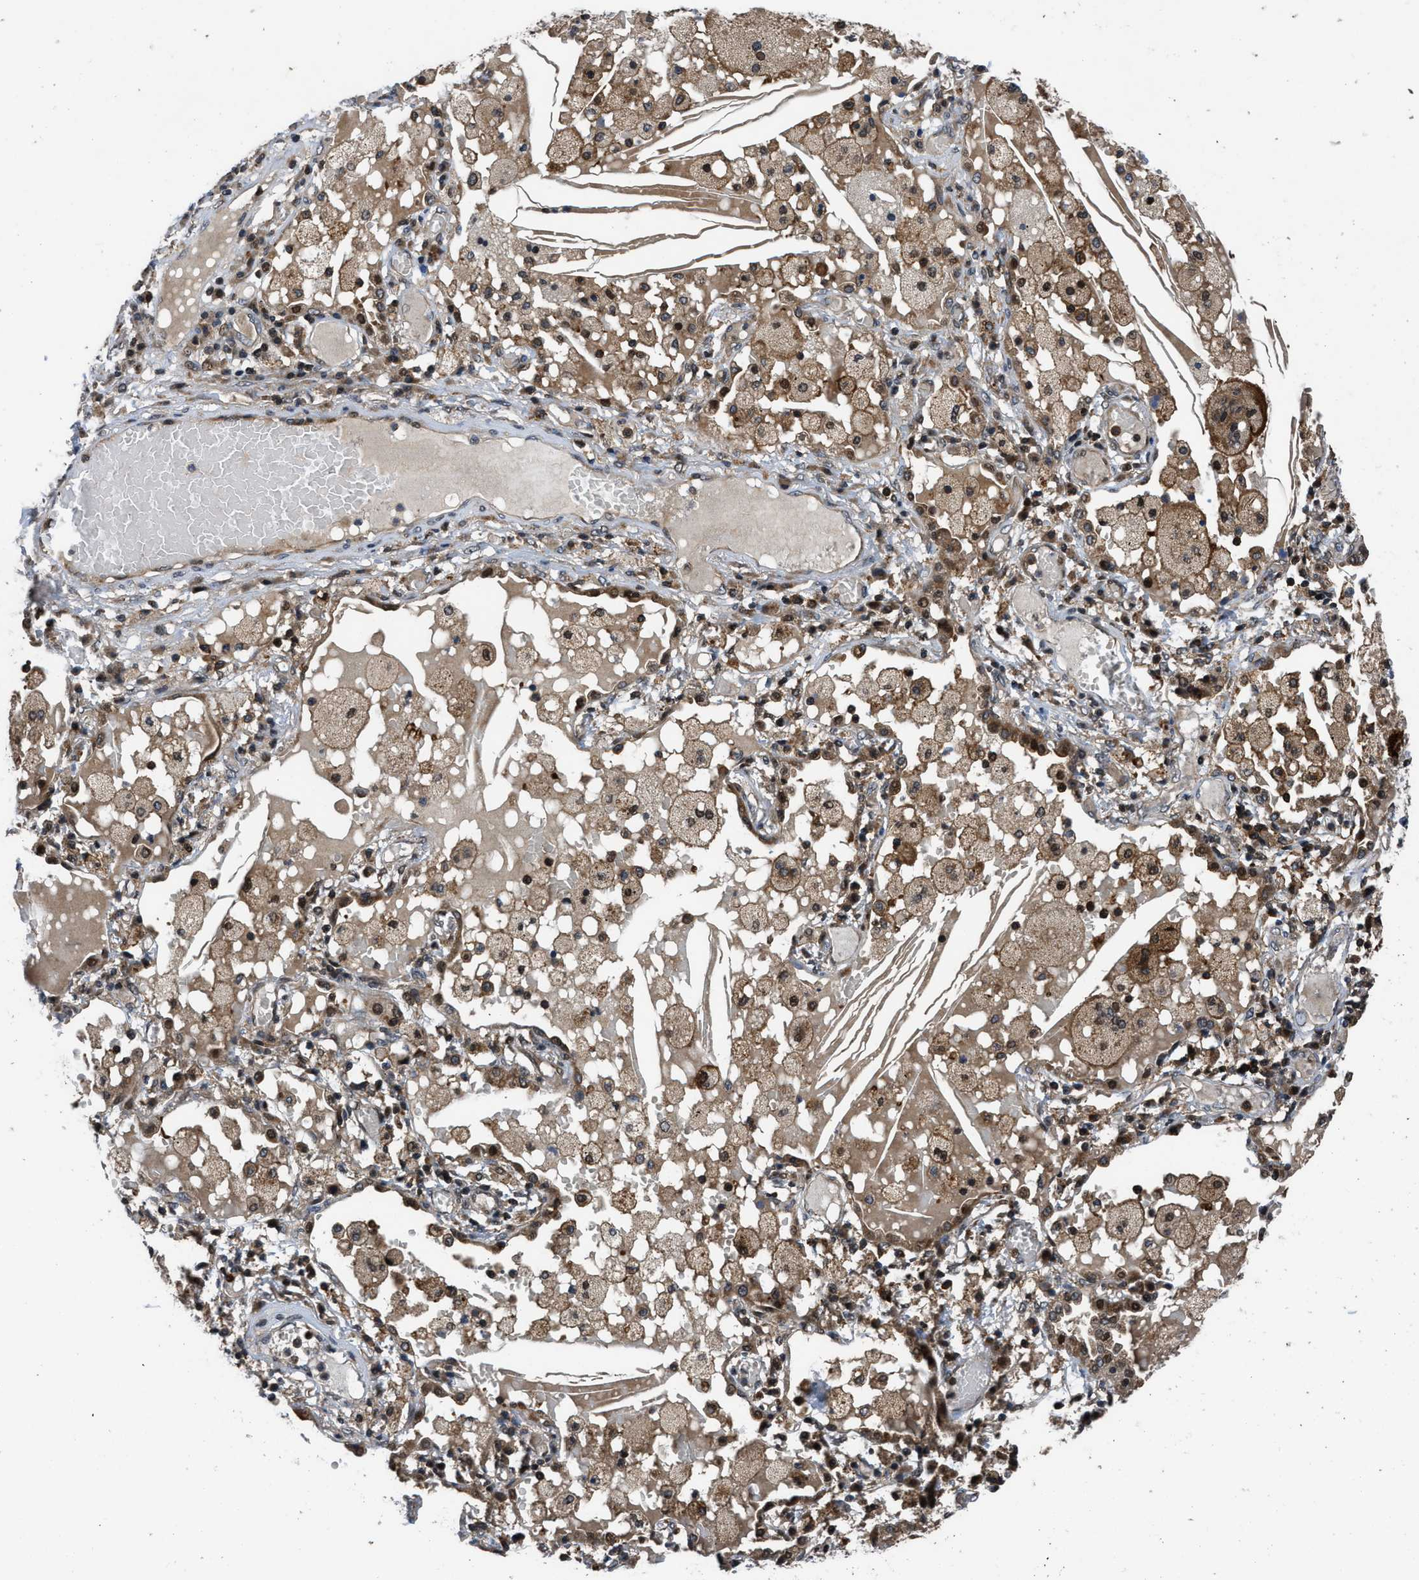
{"staining": {"intensity": "moderate", "quantity": ">75%", "location": "cytoplasmic/membranous,nuclear"}, "tissue": "lung cancer", "cell_type": "Tumor cells", "image_type": "cancer", "snomed": [{"axis": "morphology", "description": "Squamous cell carcinoma, NOS"}, {"axis": "topography", "description": "Lung"}], "caption": "Lung cancer (squamous cell carcinoma) stained with a brown dye shows moderate cytoplasmic/membranous and nuclear positive expression in approximately >75% of tumor cells.", "gene": "CTBS", "patient": {"sex": "male", "age": 71}}